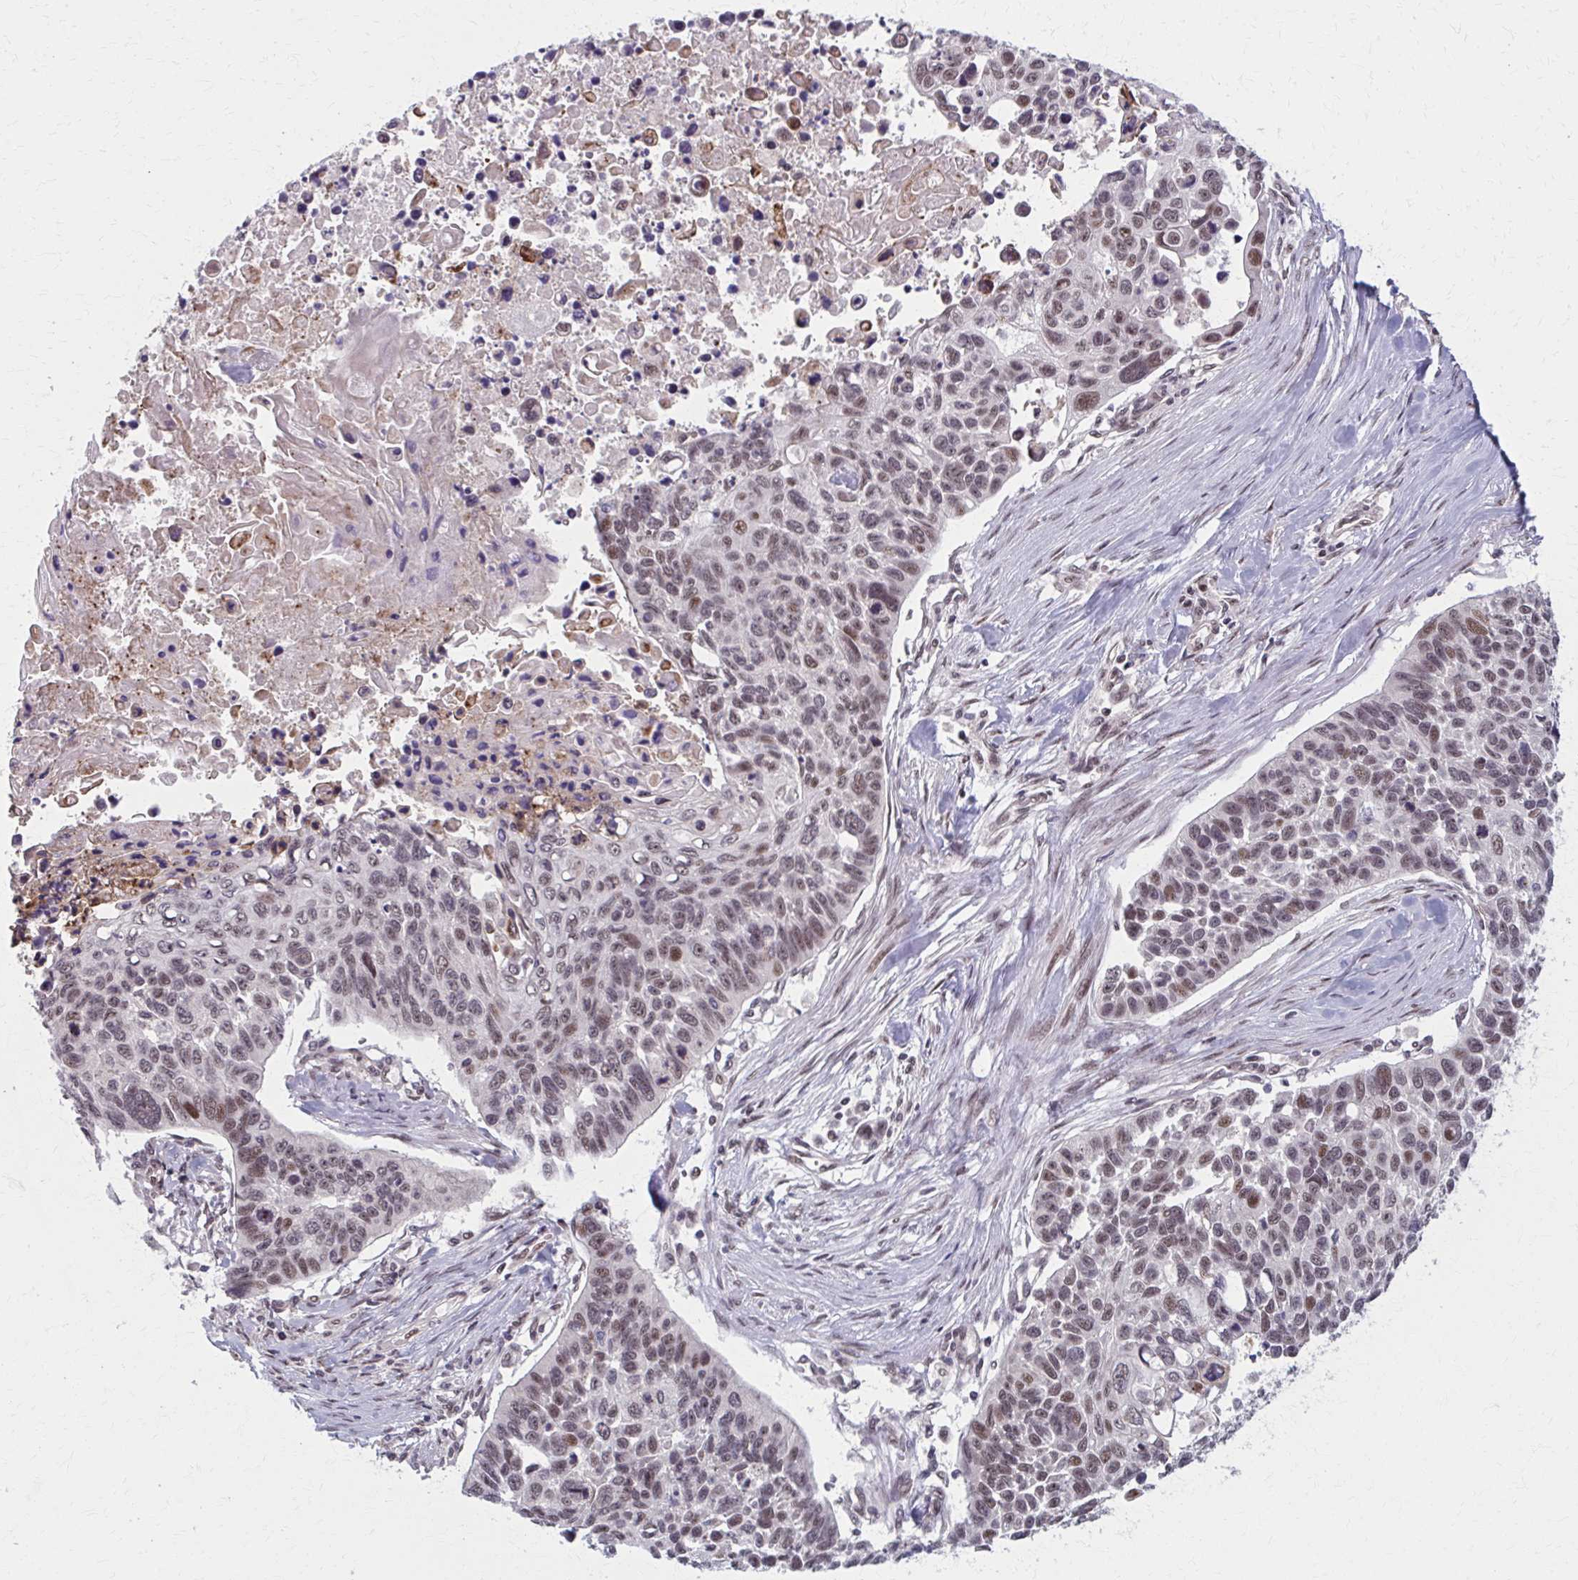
{"staining": {"intensity": "moderate", "quantity": ">75%", "location": "nuclear"}, "tissue": "lung cancer", "cell_type": "Tumor cells", "image_type": "cancer", "snomed": [{"axis": "morphology", "description": "Squamous cell carcinoma, NOS"}, {"axis": "topography", "description": "Lung"}], "caption": "A high-resolution micrograph shows immunohistochemistry staining of squamous cell carcinoma (lung), which displays moderate nuclear expression in approximately >75% of tumor cells.", "gene": "SETBP1", "patient": {"sex": "male", "age": 62}}